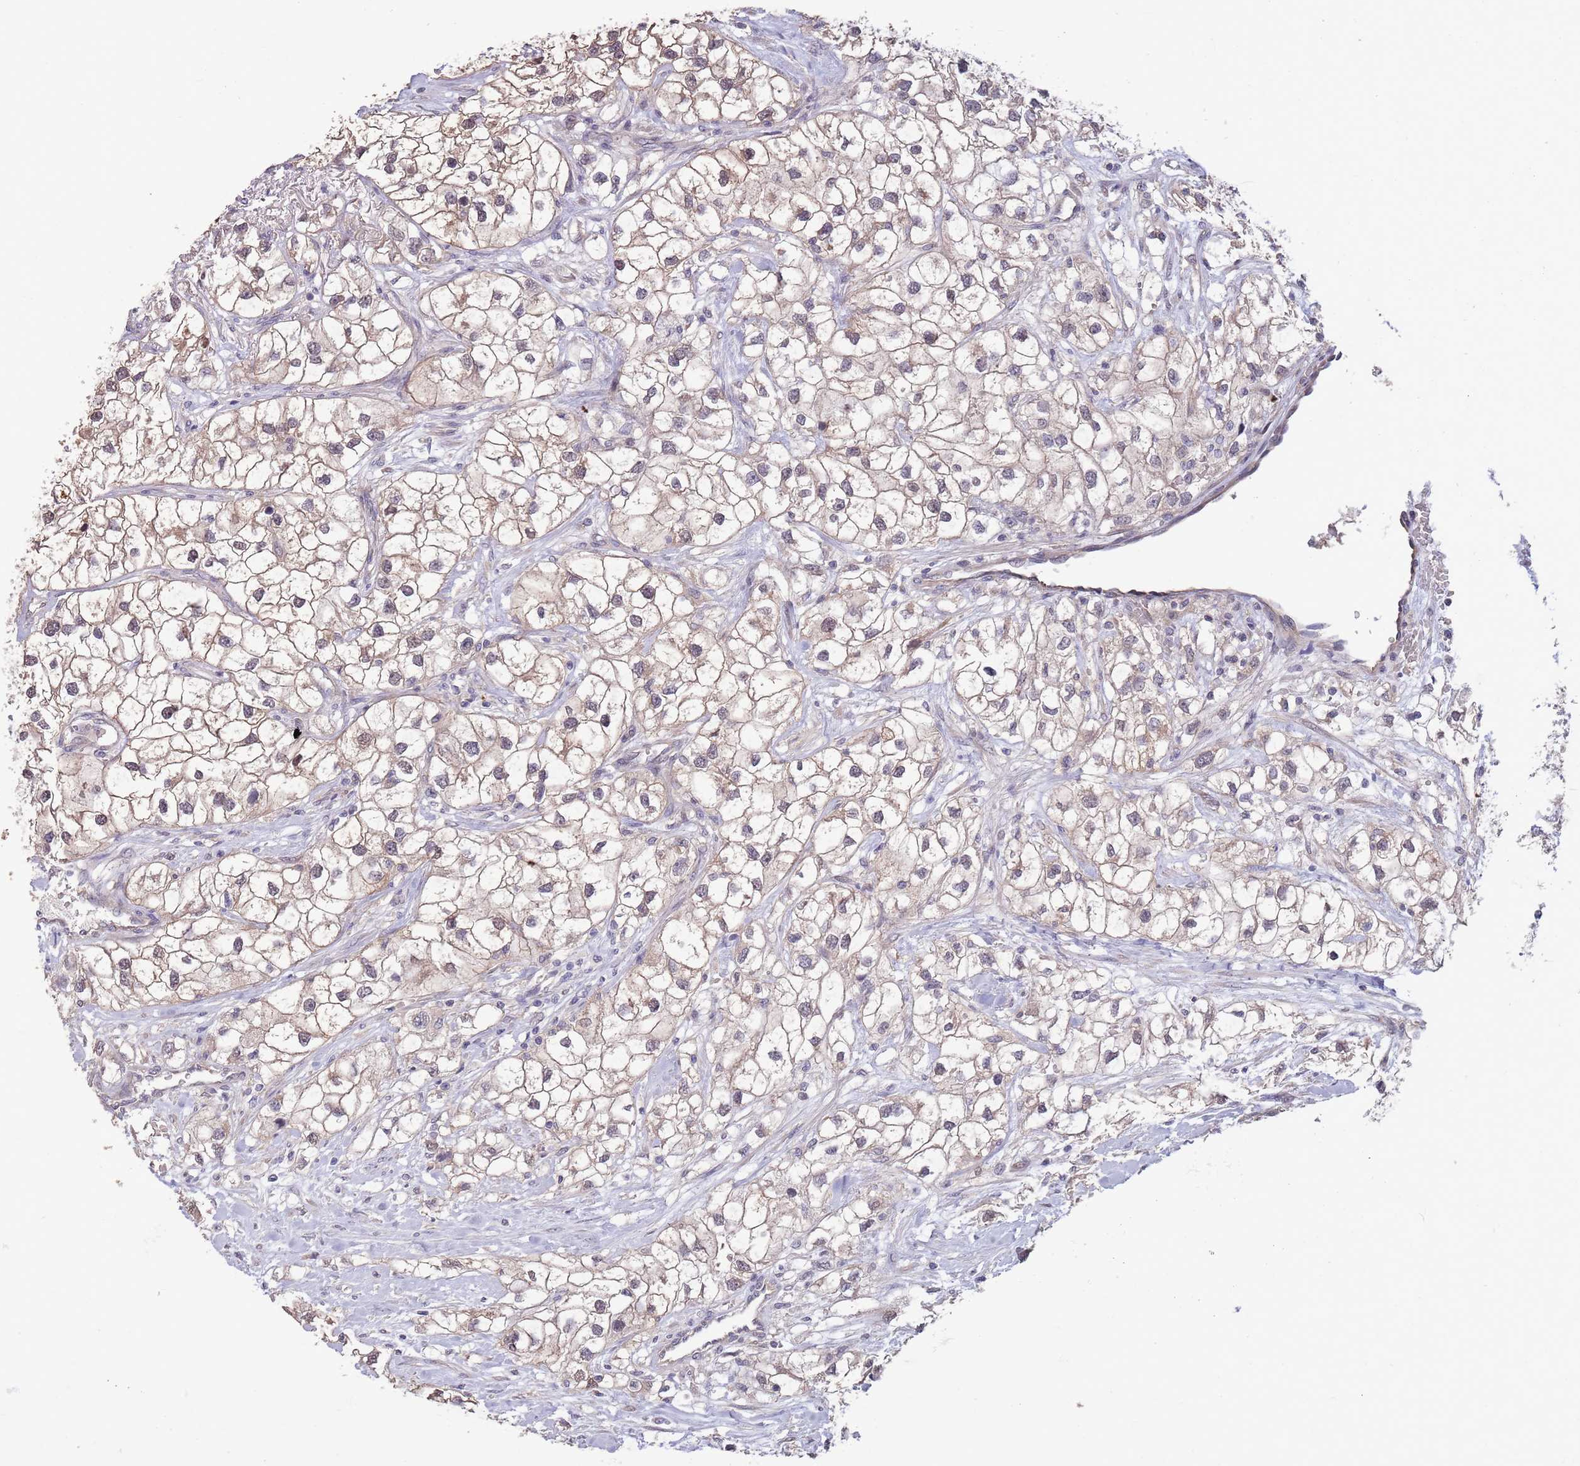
{"staining": {"intensity": "weak", "quantity": "25%-75%", "location": "cytoplasmic/membranous"}, "tissue": "renal cancer", "cell_type": "Tumor cells", "image_type": "cancer", "snomed": [{"axis": "morphology", "description": "Adenocarcinoma, NOS"}, {"axis": "topography", "description": "Kidney"}], "caption": "The image shows staining of adenocarcinoma (renal), revealing weak cytoplasmic/membranous protein expression (brown color) within tumor cells.", "gene": "MARVELD2", "patient": {"sex": "male", "age": 59}}